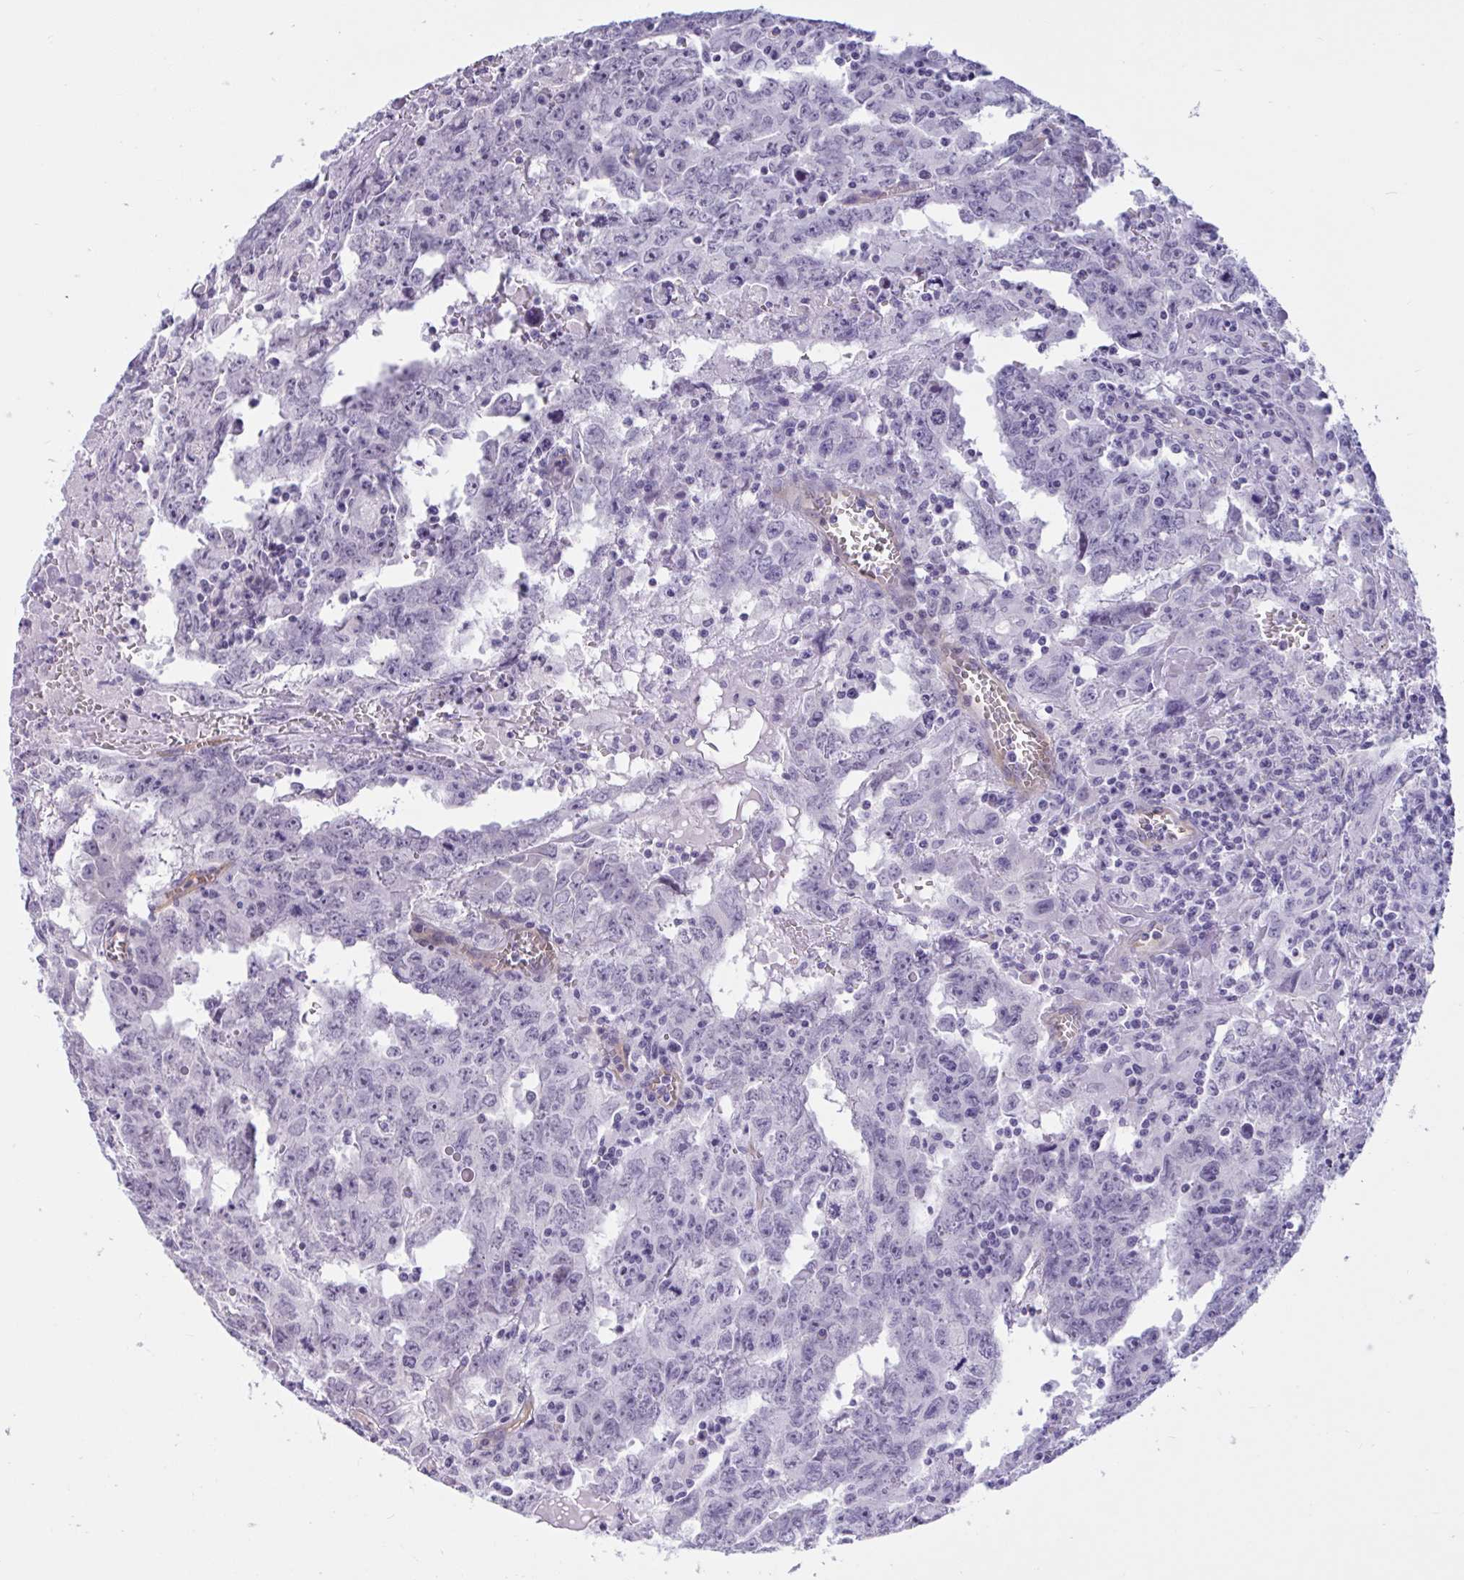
{"staining": {"intensity": "negative", "quantity": "none", "location": "none"}, "tissue": "testis cancer", "cell_type": "Tumor cells", "image_type": "cancer", "snomed": [{"axis": "morphology", "description": "Carcinoma, Embryonal, NOS"}, {"axis": "topography", "description": "Testis"}], "caption": "An immunohistochemistry (IHC) histopathology image of testis cancer is shown. There is no staining in tumor cells of testis cancer.", "gene": "EML1", "patient": {"sex": "male", "age": 22}}